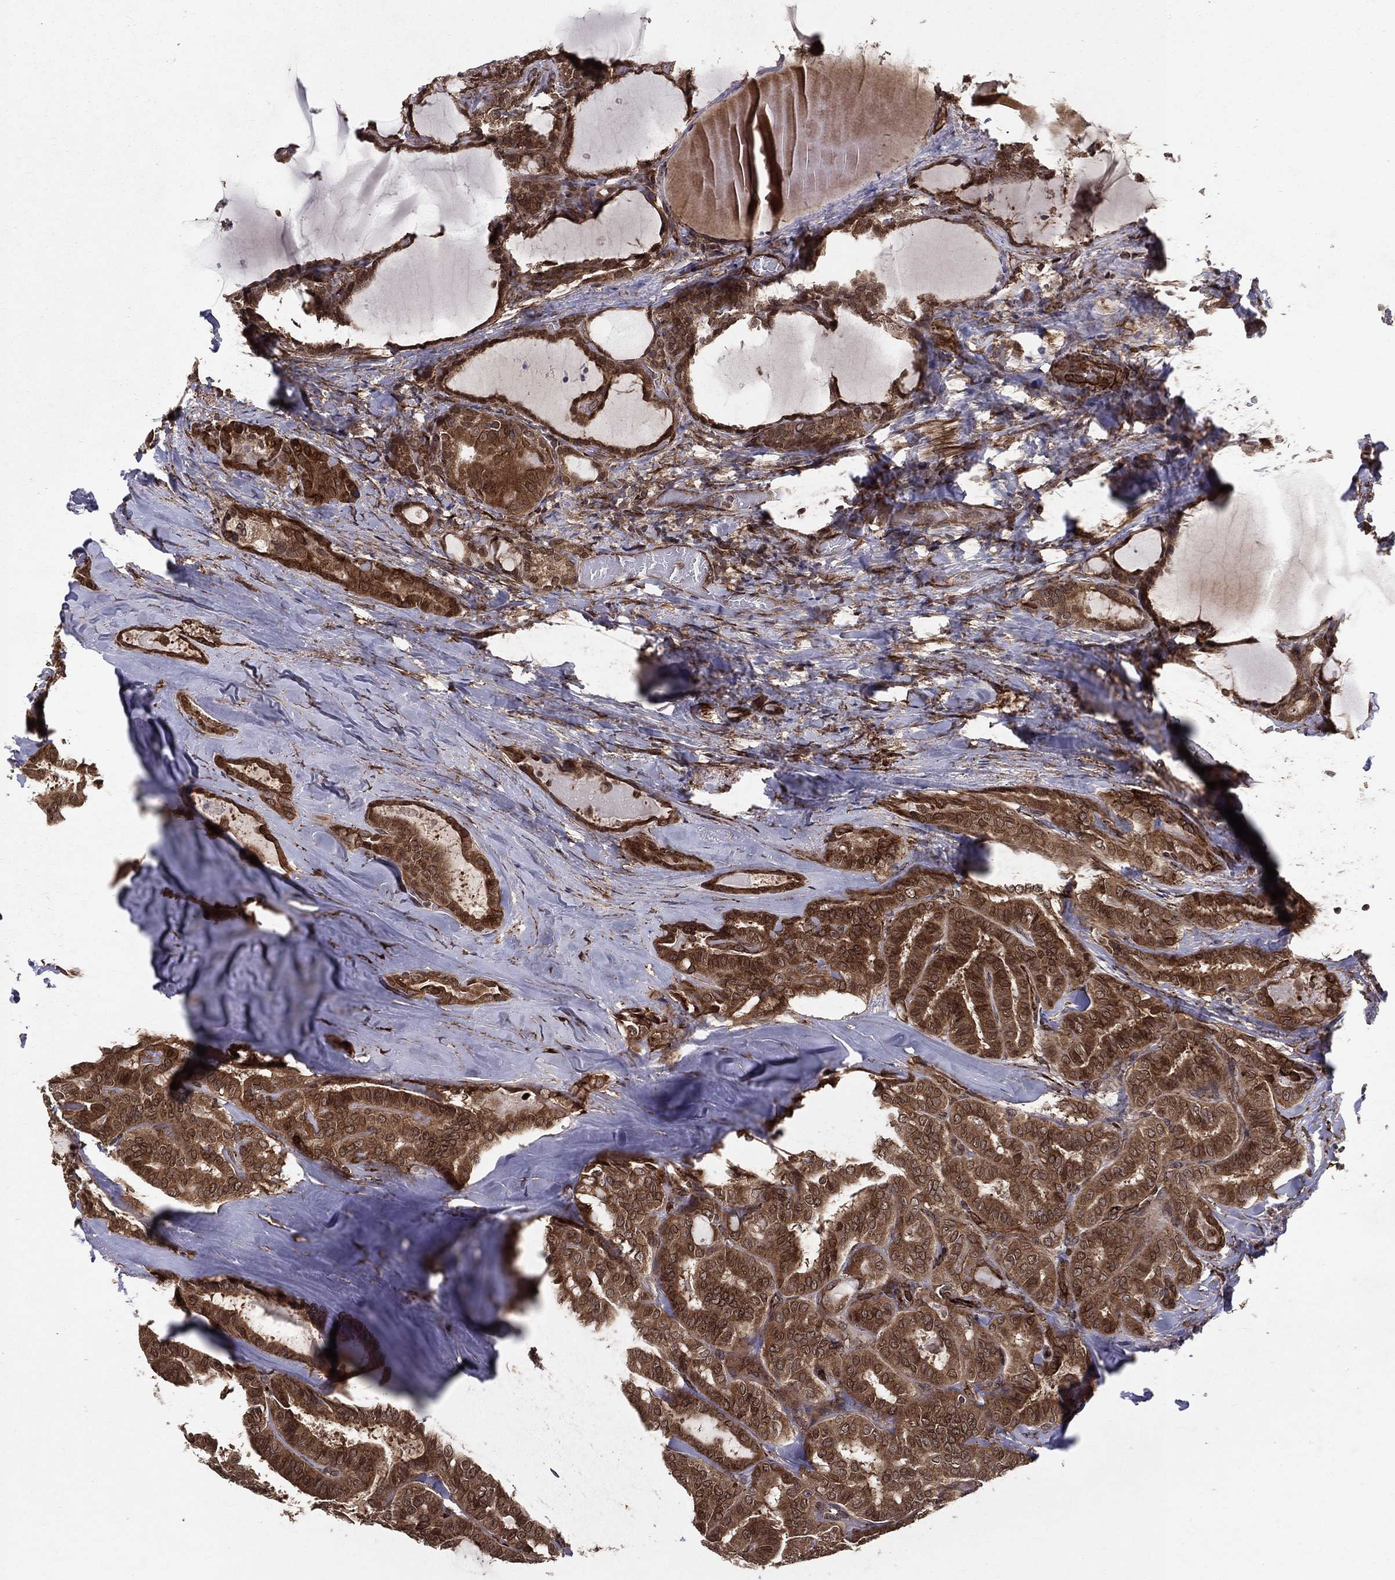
{"staining": {"intensity": "strong", "quantity": ">75%", "location": "cytoplasmic/membranous"}, "tissue": "thyroid cancer", "cell_type": "Tumor cells", "image_type": "cancer", "snomed": [{"axis": "morphology", "description": "Papillary adenocarcinoma, NOS"}, {"axis": "topography", "description": "Thyroid gland"}], "caption": "Immunohistochemistry histopathology image of neoplastic tissue: human thyroid cancer stained using immunohistochemistry exhibits high levels of strong protein expression localized specifically in the cytoplasmic/membranous of tumor cells, appearing as a cytoplasmic/membranous brown color.", "gene": "CERS2", "patient": {"sex": "female", "age": 39}}